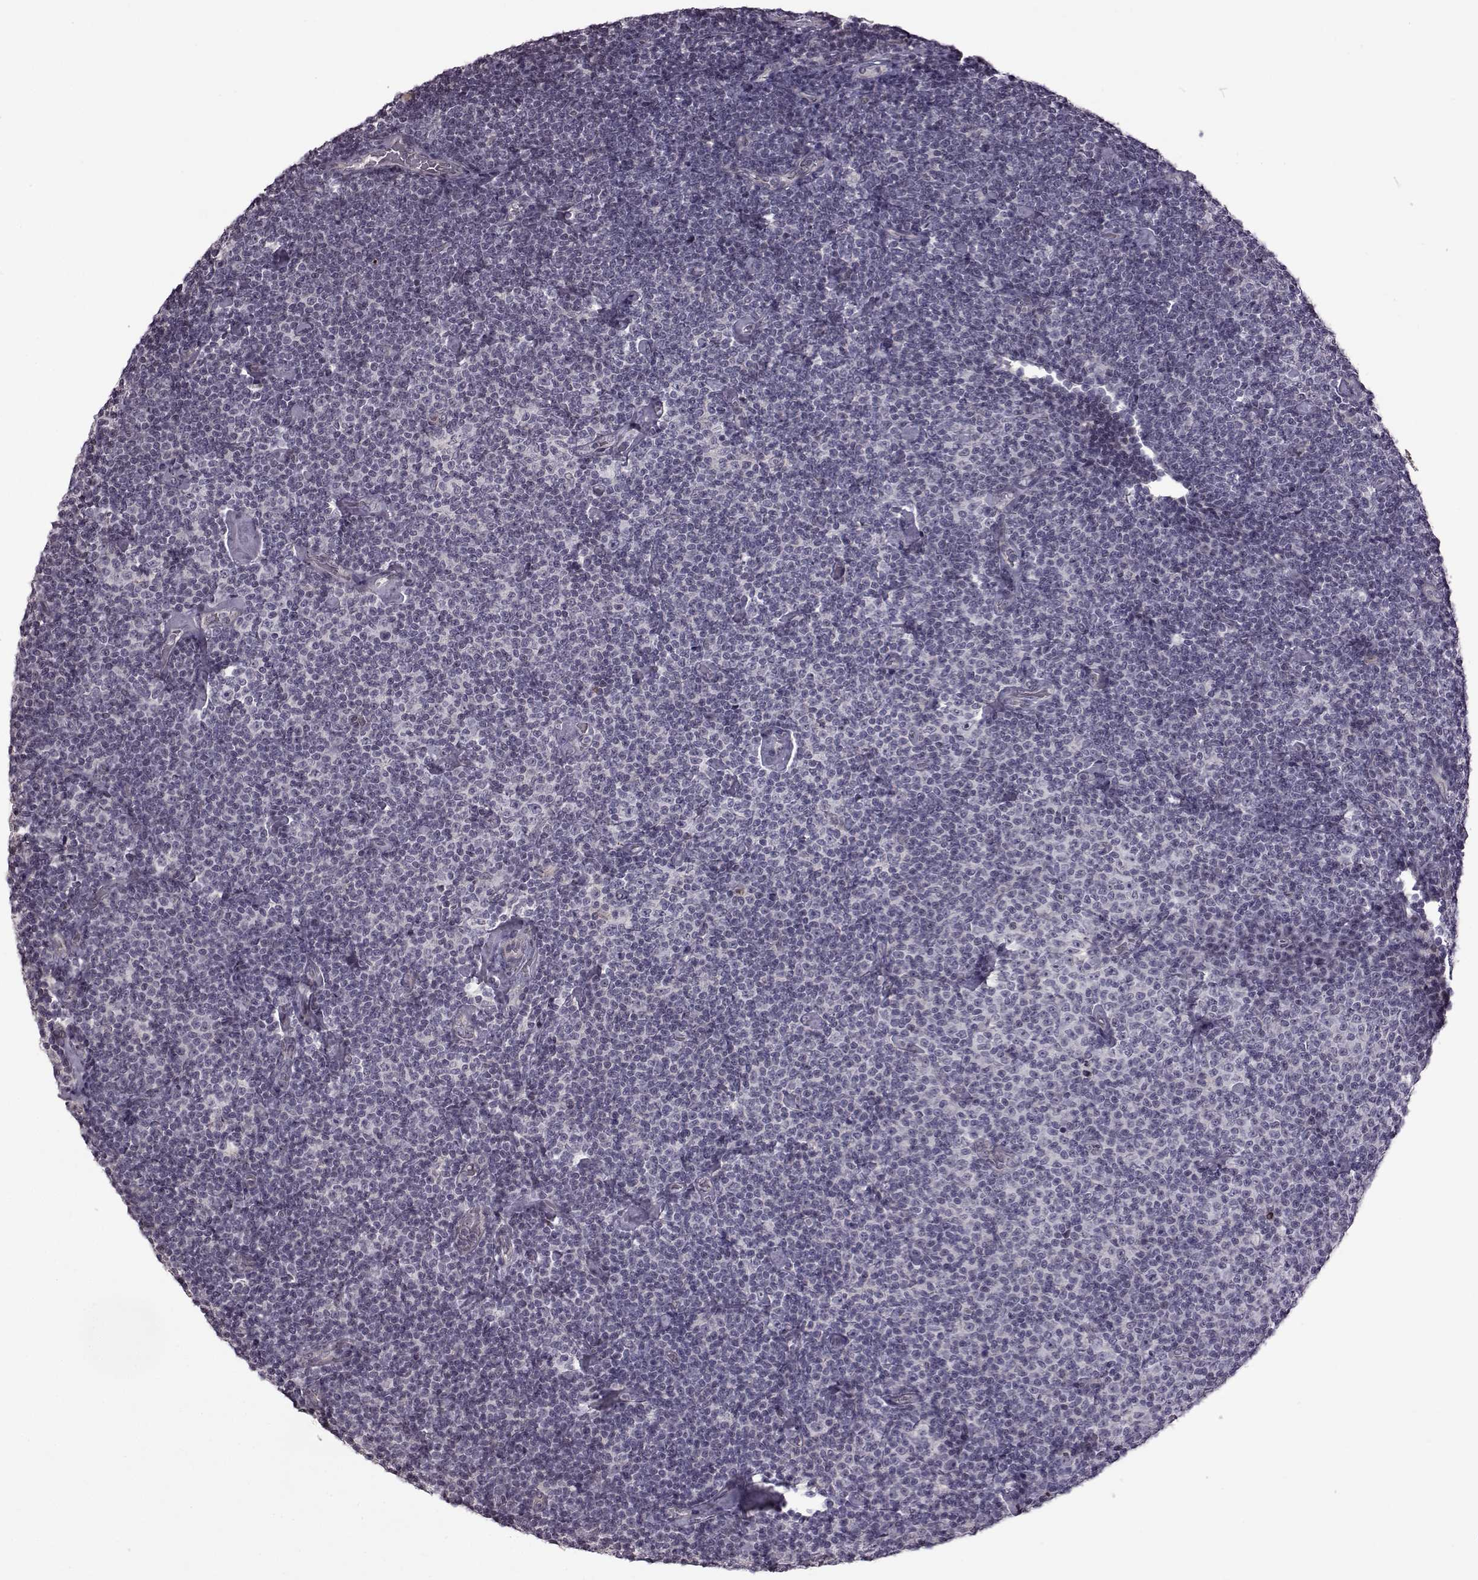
{"staining": {"intensity": "negative", "quantity": "none", "location": "none"}, "tissue": "lymphoma", "cell_type": "Tumor cells", "image_type": "cancer", "snomed": [{"axis": "morphology", "description": "Malignant lymphoma, non-Hodgkin's type, Low grade"}, {"axis": "topography", "description": "Lymph node"}], "caption": "This is an immunohistochemistry (IHC) histopathology image of lymphoma. There is no staining in tumor cells.", "gene": "GAL", "patient": {"sex": "male", "age": 81}}